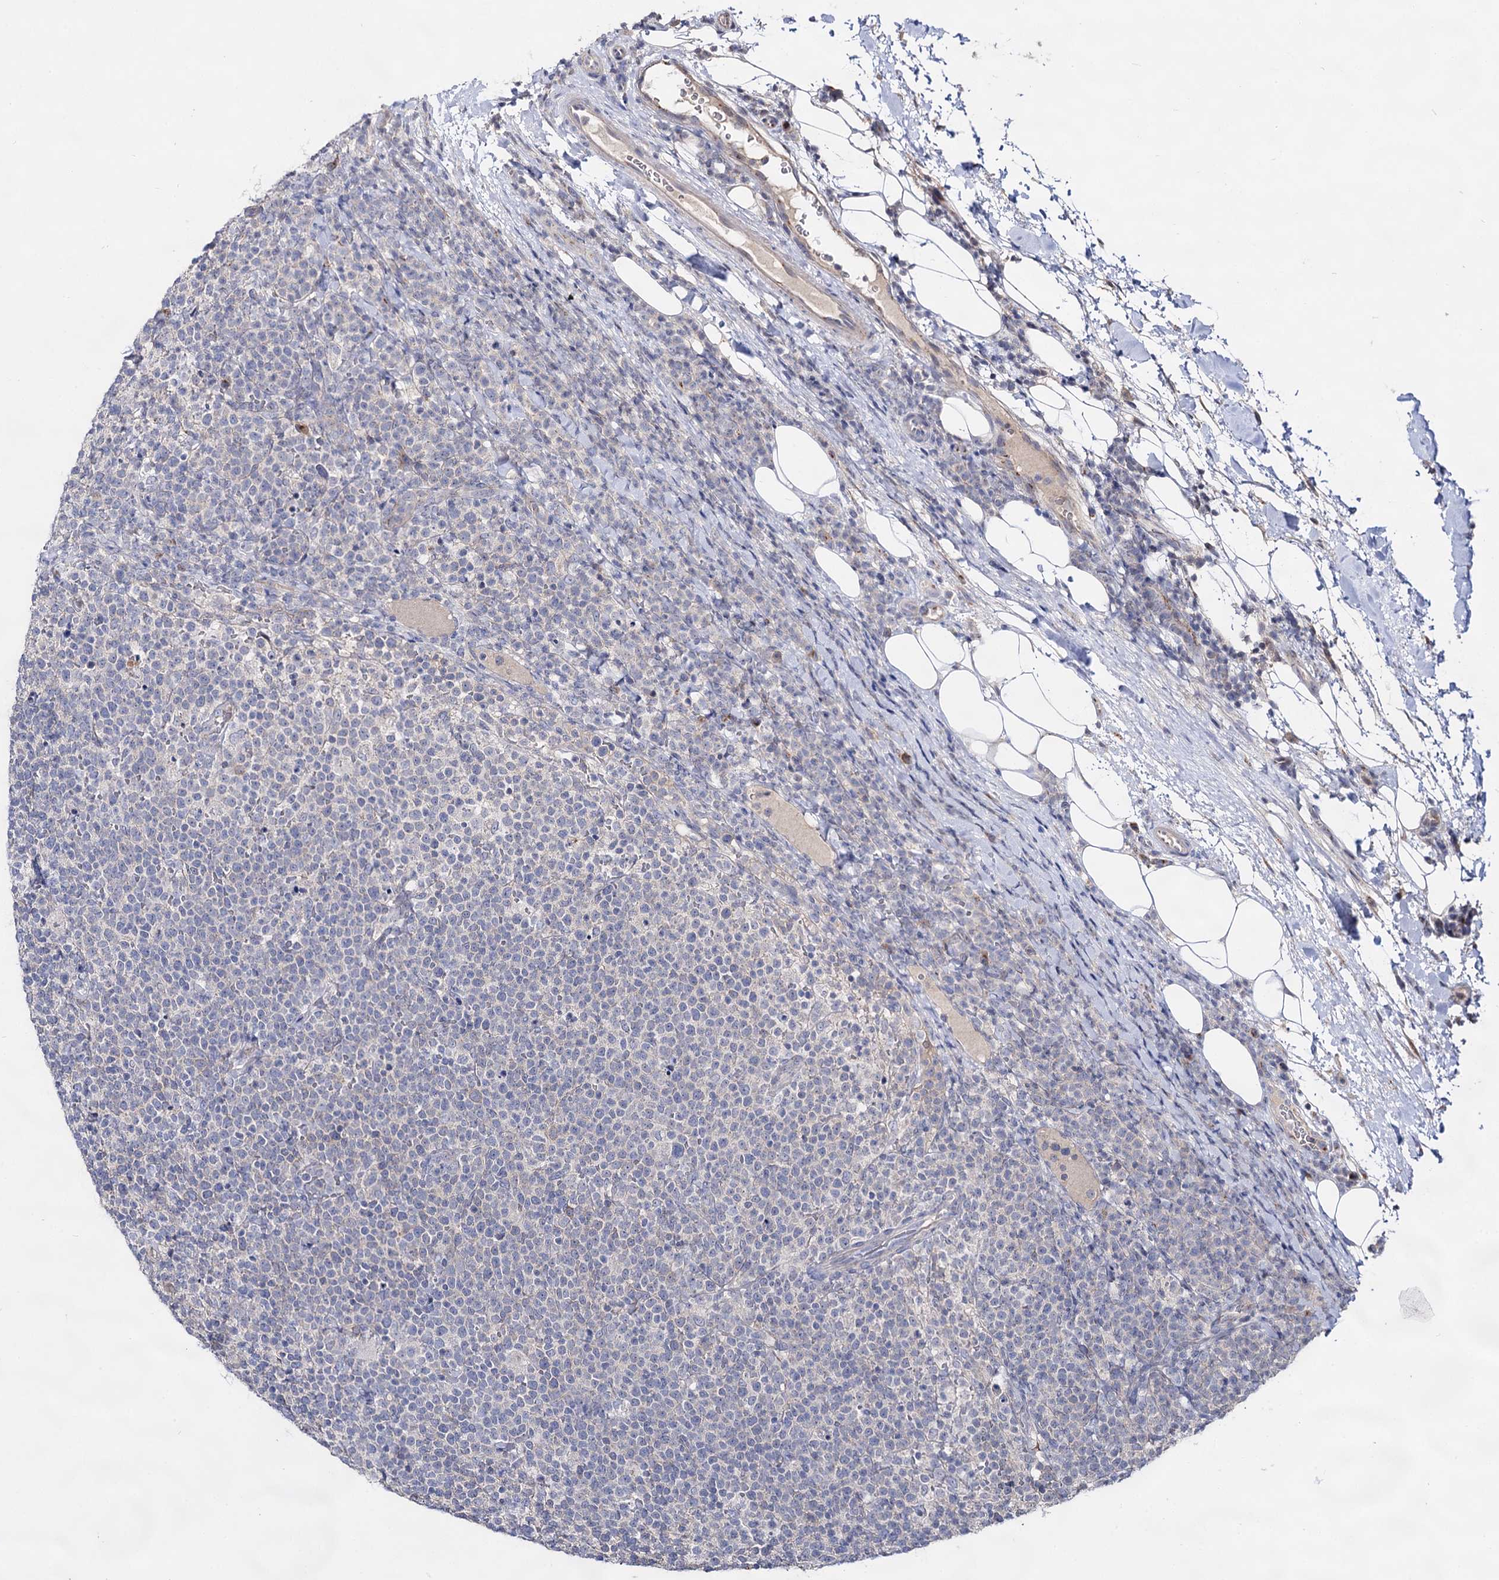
{"staining": {"intensity": "negative", "quantity": "none", "location": "none"}, "tissue": "lymphoma", "cell_type": "Tumor cells", "image_type": "cancer", "snomed": [{"axis": "morphology", "description": "Malignant lymphoma, non-Hodgkin's type, High grade"}, {"axis": "topography", "description": "Lymph node"}], "caption": "Lymphoma stained for a protein using immunohistochemistry displays no positivity tumor cells.", "gene": "ARFIP2", "patient": {"sex": "male", "age": 61}}